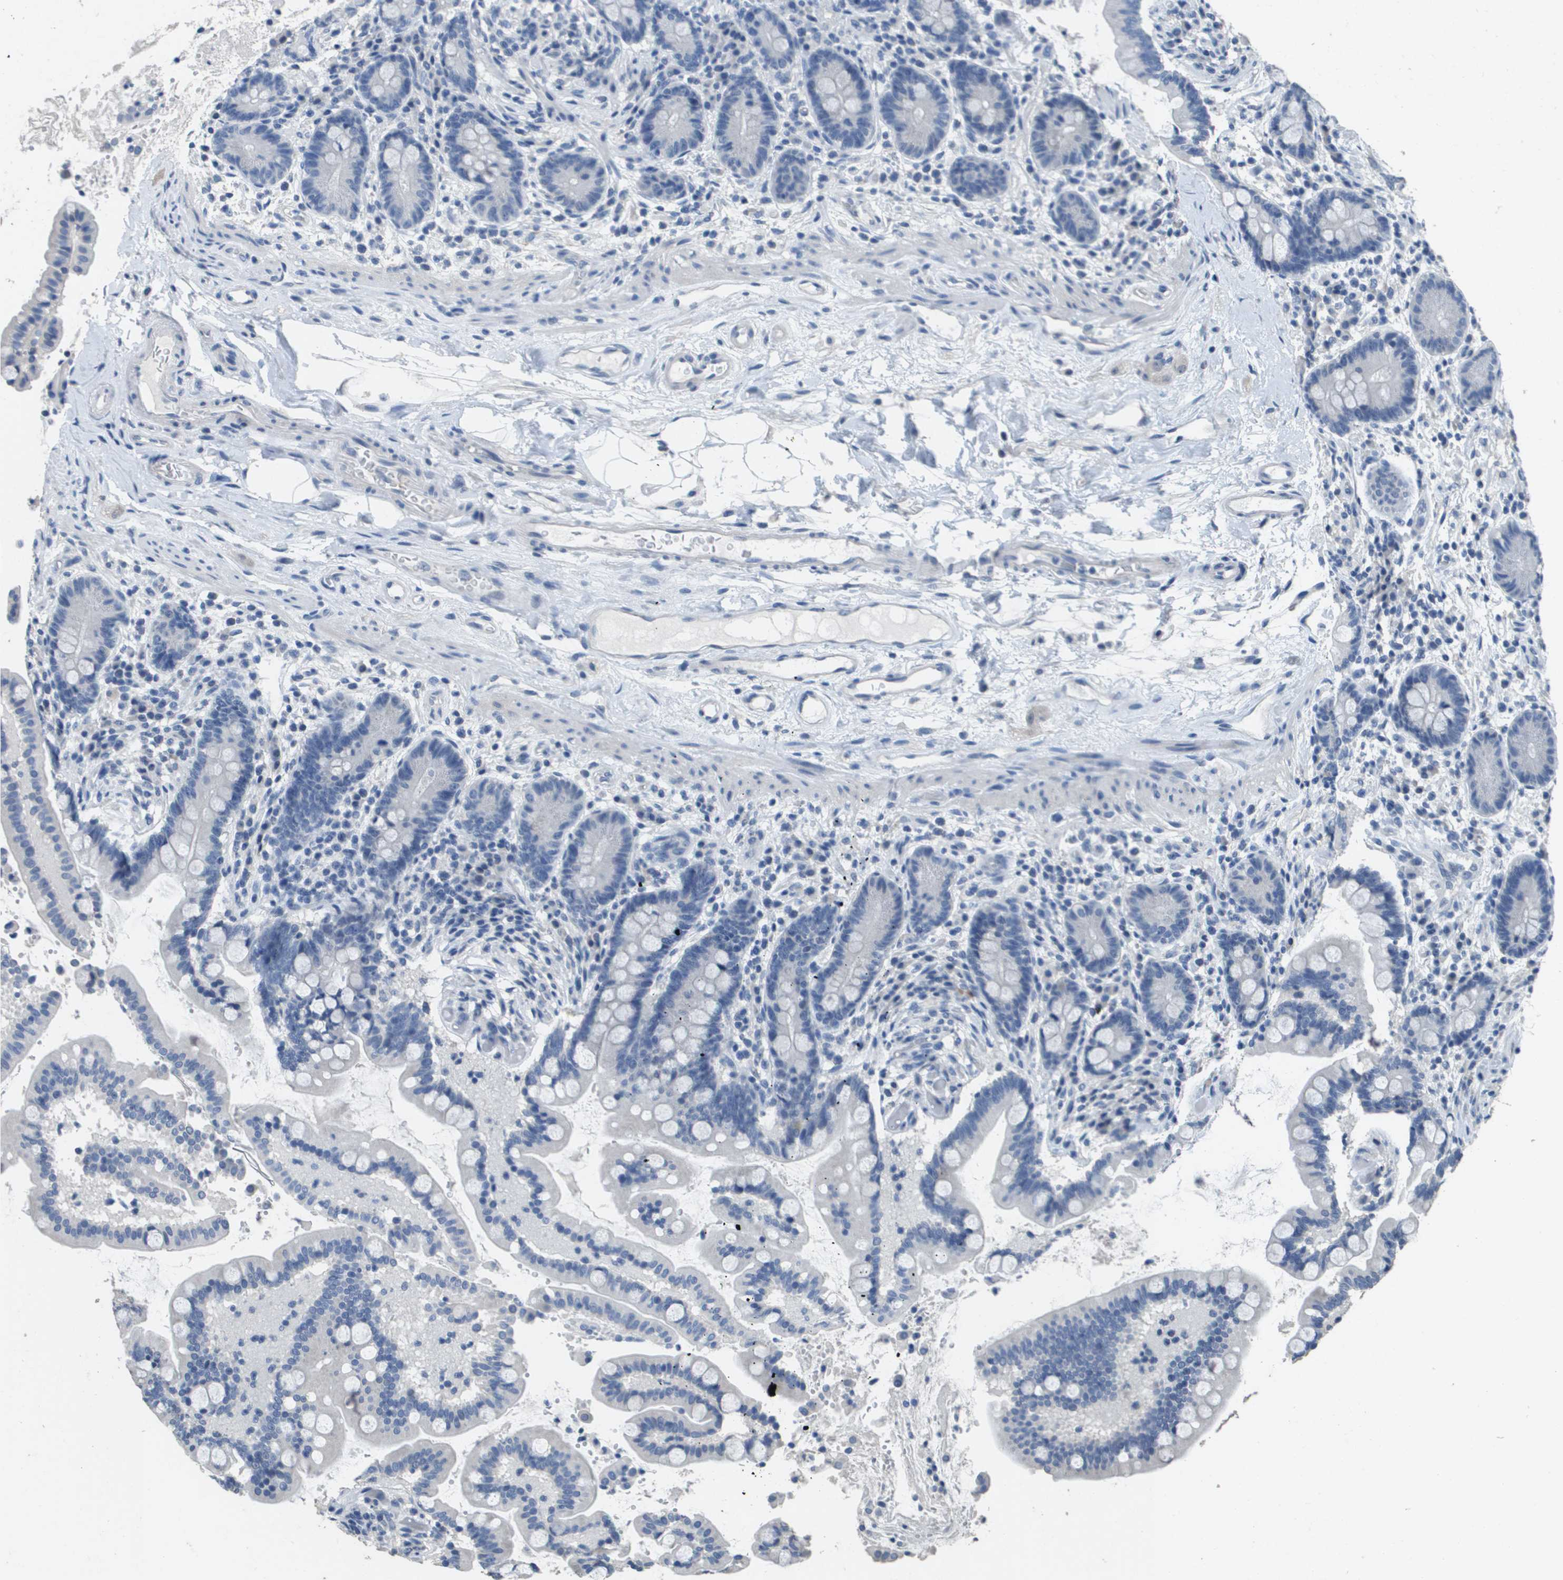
{"staining": {"intensity": "negative", "quantity": "none", "location": "none"}, "tissue": "colon", "cell_type": "Endothelial cells", "image_type": "normal", "snomed": [{"axis": "morphology", "description": "Normal tissue, NOS"}, {"axis": "topography", "description": "Colon"}], "caption": "IHC of normal human colon shows no staining in endothelial cells. The staining is performed using DAB (3,3'-diaminobenzidine) brown chromogen with nuclei counter-stained in using hematoxylin.", "gene": "MT3", "patient": {"sex": "male", "age": 73}}